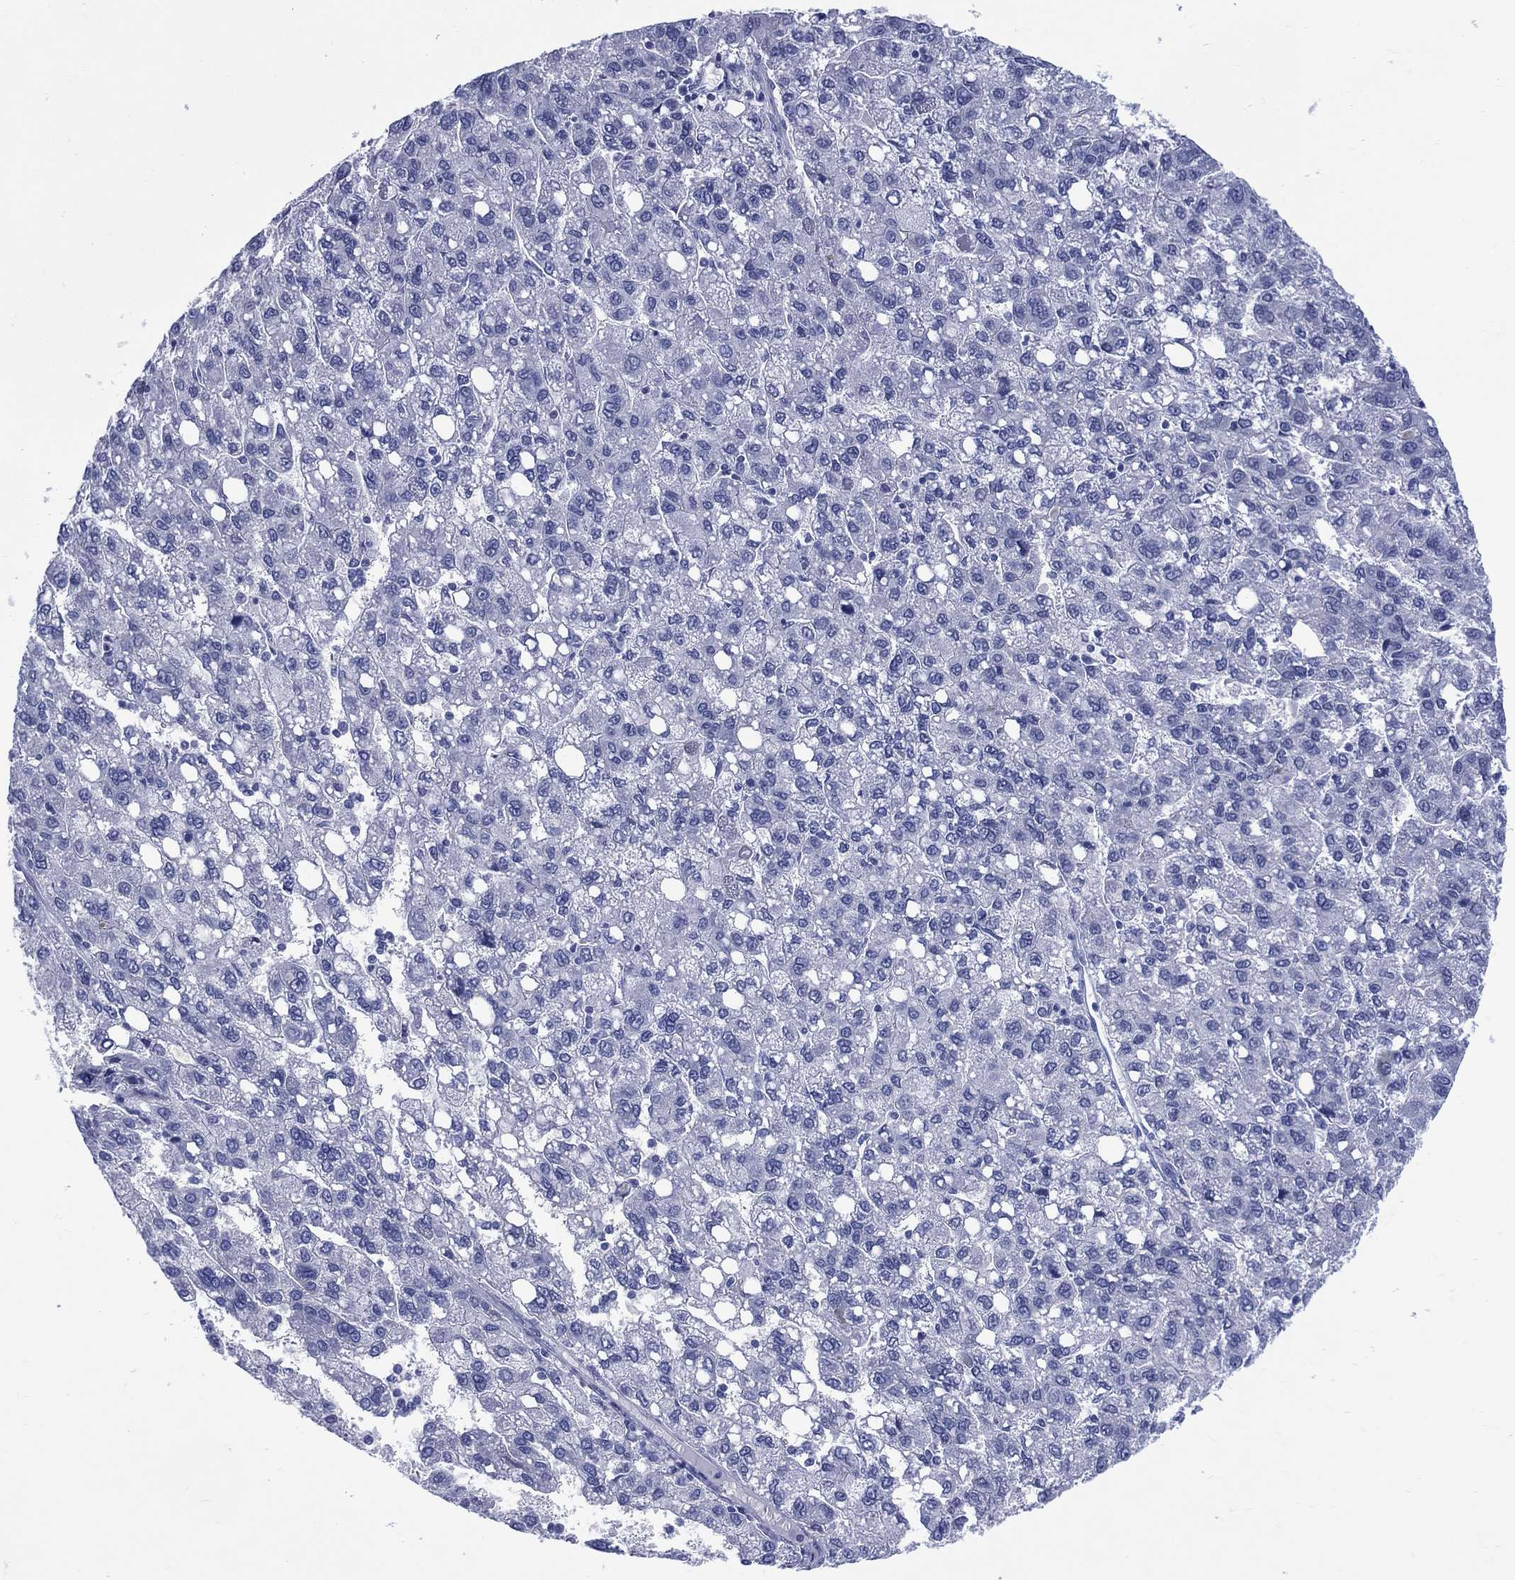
{"staining": {"intensity": "negative", "quantity": "none", "location": "none"}, "tissue": "liver cancer", "cell_type": "Tumor cells", "image_type": "cancer", "snomed": [{"axis": "morphology", "description": "Carcinoma, Hepatocellular, NOS"}, {"axis": "topography", "description": "Liver"}], "caption": "Liver cancer was stained to show a protein in brown. There is no significant expression in tumor cells.", "gene": "LRRD1", "patient": {"sex": "female", "age": 82}}